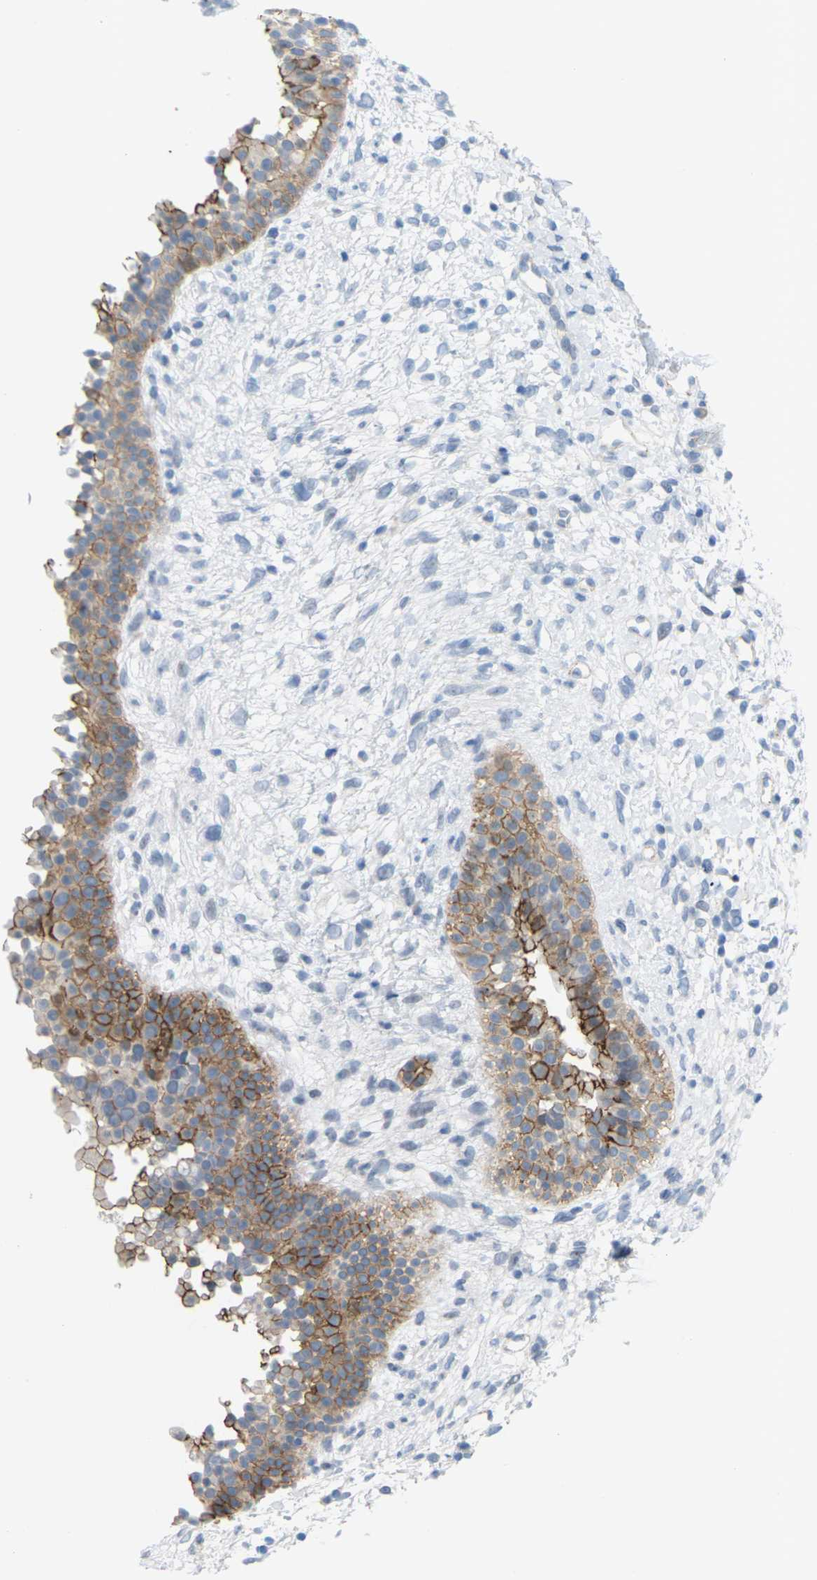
{"staining": {"intensity": "moderate", "quantity": ">75%", "location": "cytoplasmic/membranous"}, "tissue": "nasopharynx", "cell_type": "Respiratory epithelial cells", "image_type": "normal", "snomed": [{"axis": "morphology", "description": "Normal tissue, NOS"}, {"axis": "topography", "description": "Nasopharynx"}], "caption": "Brown immunohistochemical staining in normal human nasopharynx demonstrates moderate cytoplasmic/membranous positivity in about >75% of respiratory epithelial cells. (DAB IHC, brown staining for protein, blue staining for nuclei).", "gene": "CLDN3", "patient": {"sex": "male", "age": 22}}